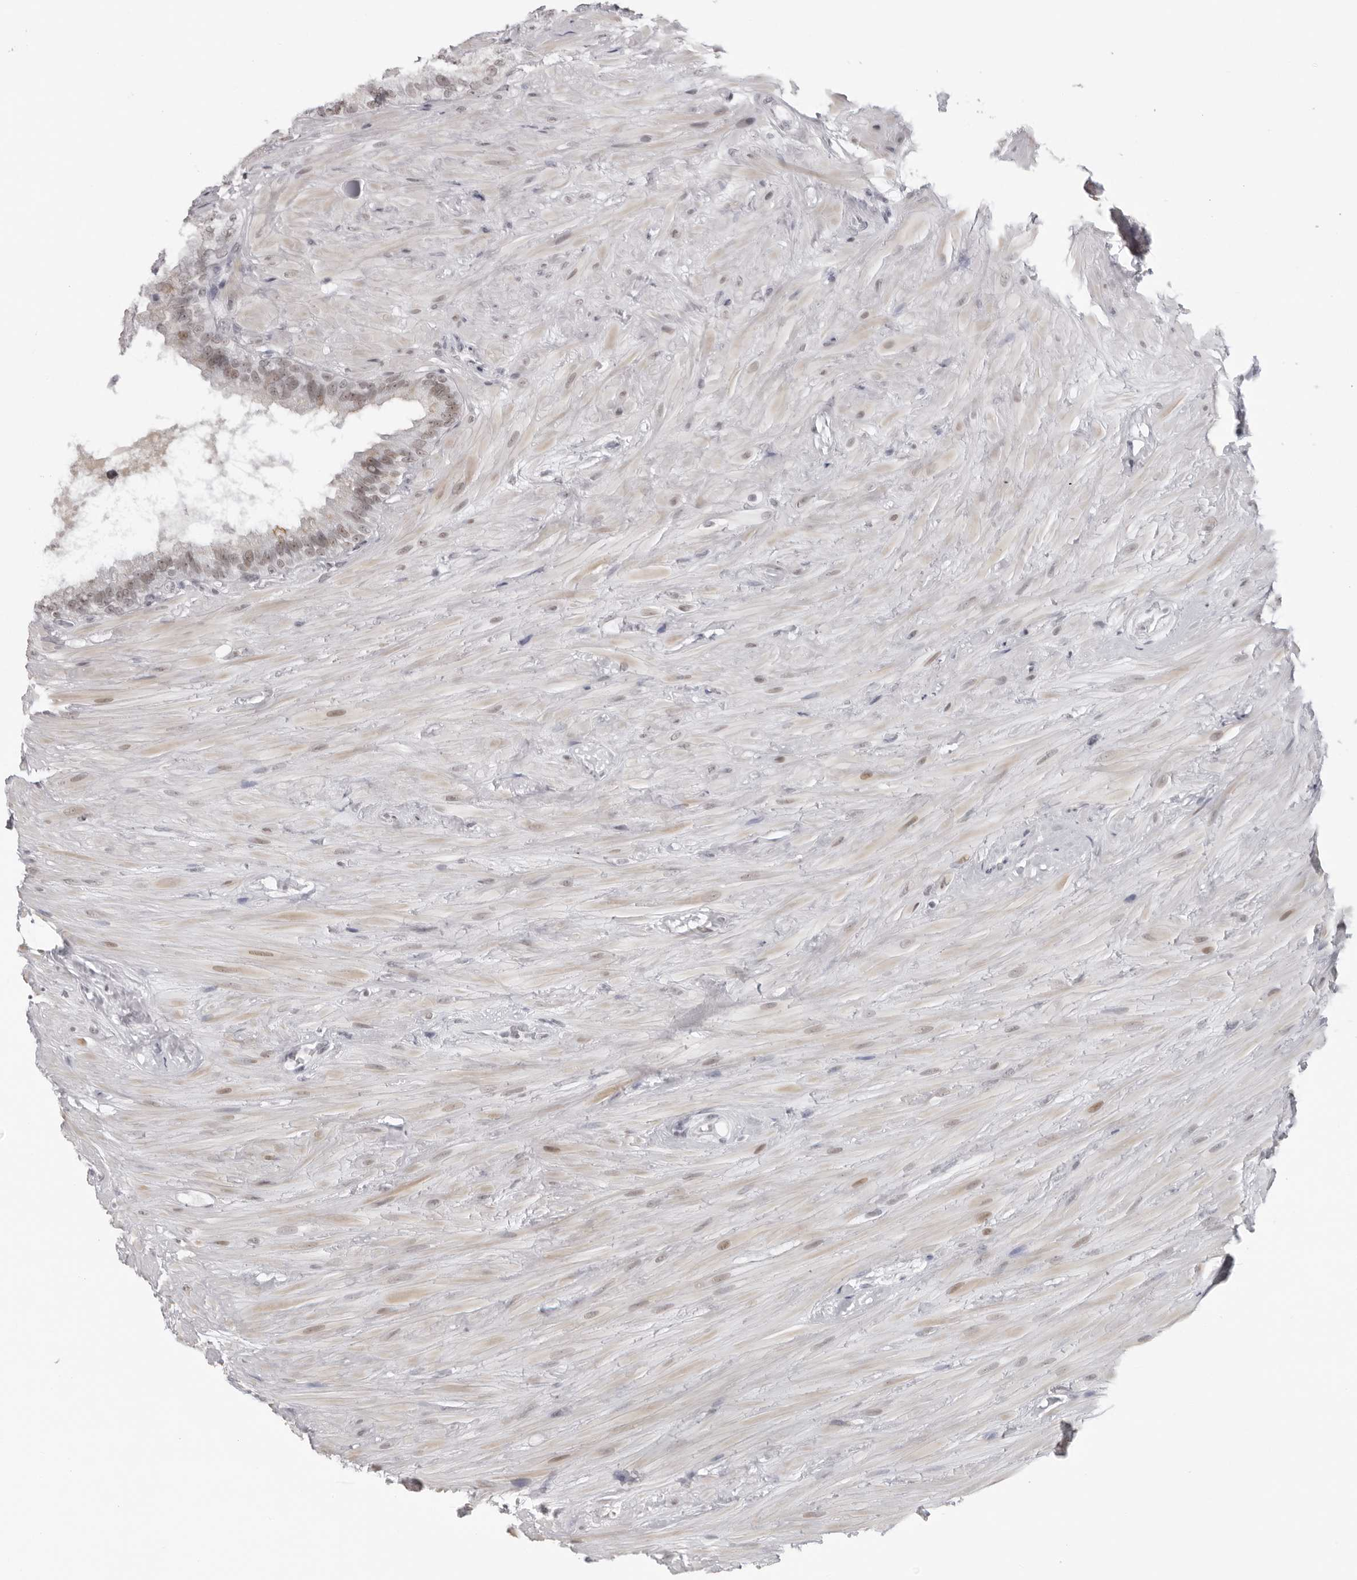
{"staining": {"intensity": "weak", "quantity": "25%-75%", "location": "nuclear"}, "tissue": "seminal vesicle", "cell_type": "Glandular cells", "image_type": "normal", "snomed": [{"axis": "morphology", "description": "Normal tissue, NOS"}, {"axis": "topography", "description": "Seminal veicle"}], "caption": "A micrograph showing weak nuclear expression in about 25%-75% of glandular cells in unremarkable seminal vesicle, as visualized by brown immunohistochemical staining.", "gene": "ESPN", "patient": {"sex": "male", "age": 80}}